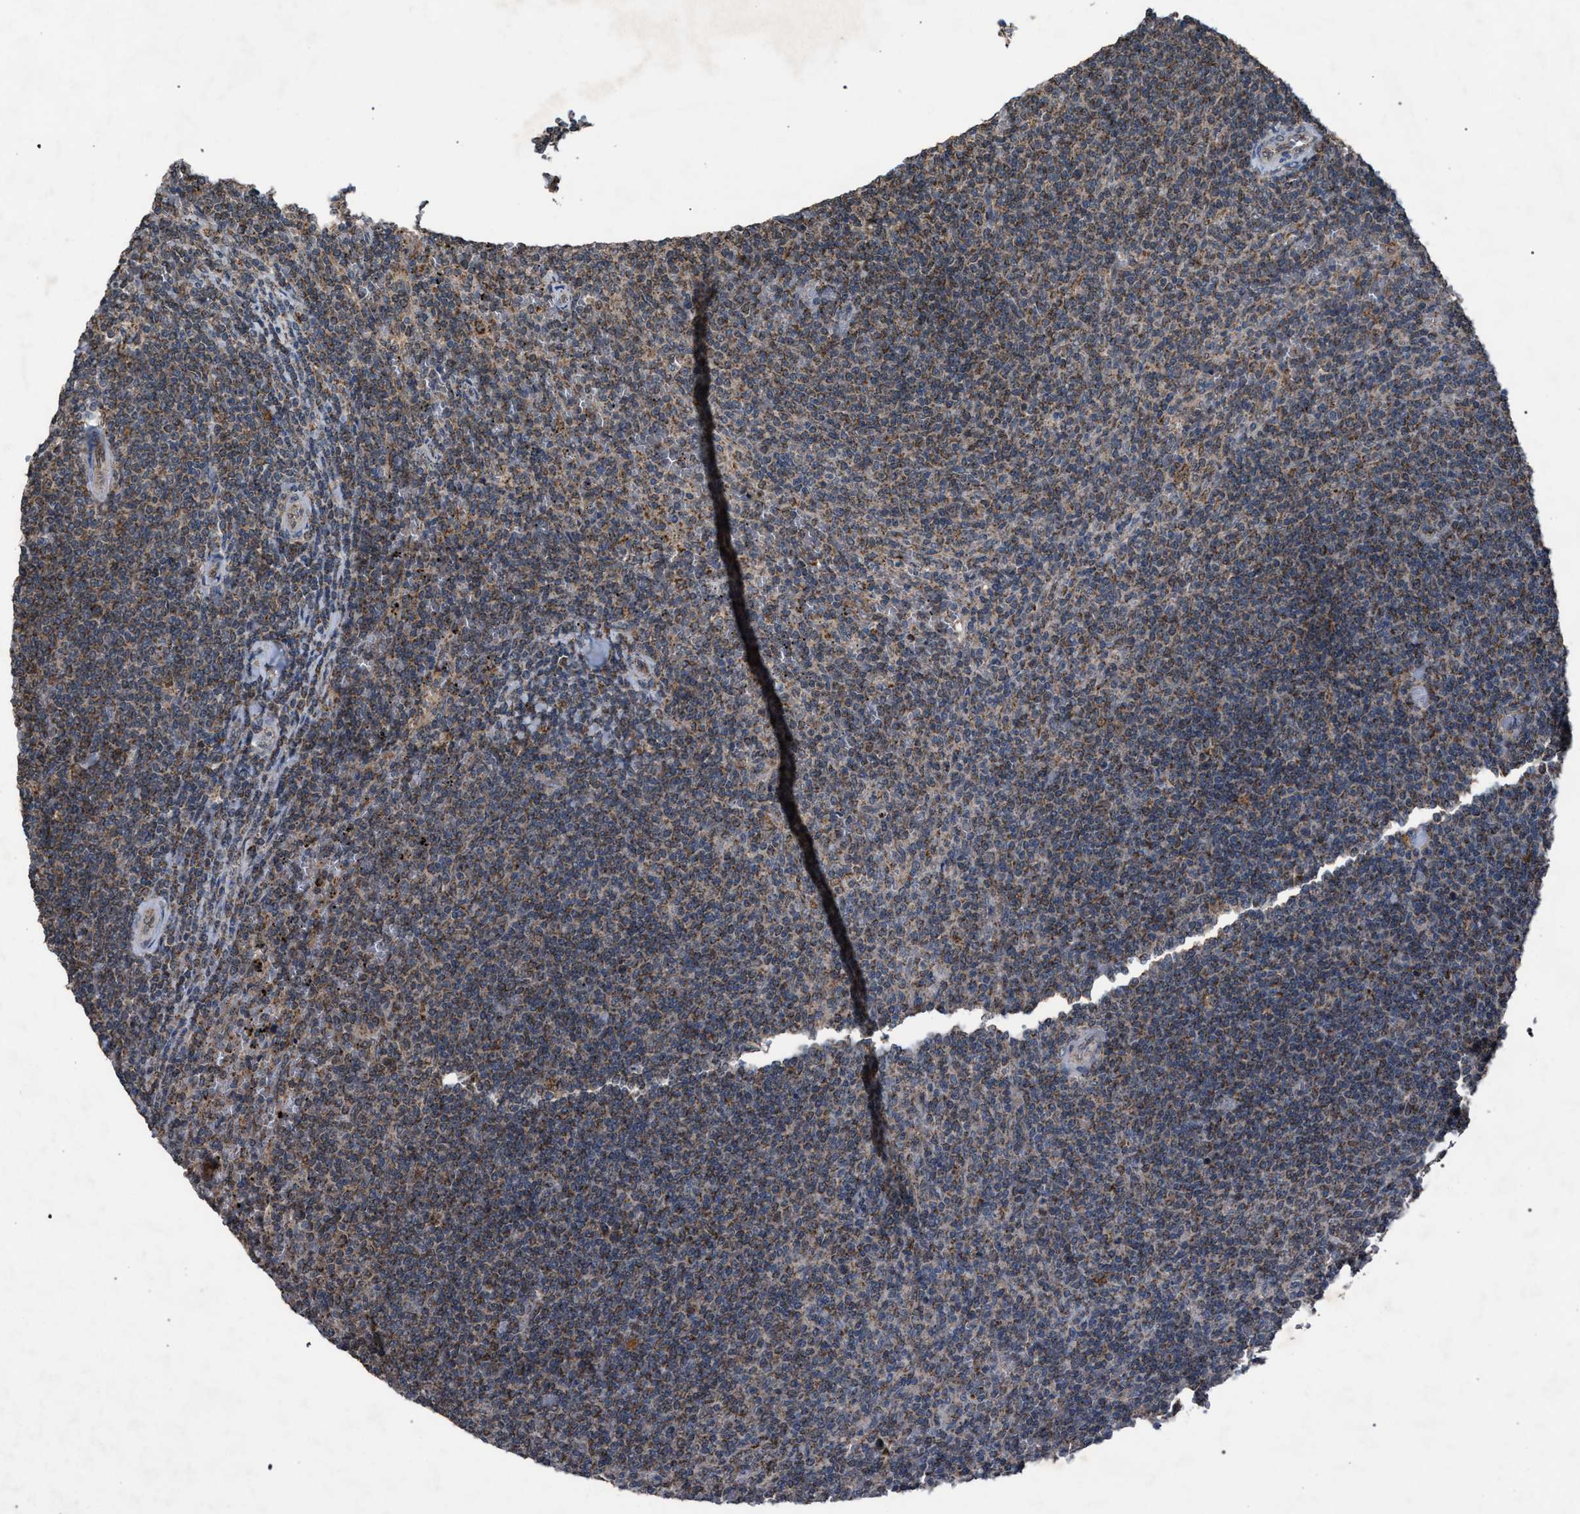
{"staining": {"intensity": "moderate", "quantity": ">75%", "location": "cytoplasmic/membranous"}, "tissue": "lymphoma", "cell_type": "Tumor cells", "image_type": "cancer", "snomed": [{"axis": "morphology", "description": "Malignant lymphoma, non-Hodgkin's type, Low grade"}, {"axis": "topography", "description": "Spleen"}], "caption": "This image reveals lymphoma stained with IHC to label a protein in brown. The cytoplasmic/membranous of tumor cells show moderate positivity for the protein. Nuclei are counter-stained blue.", "gene": "HSD17B4", "patient": {"sex": "female", "age": 50}}